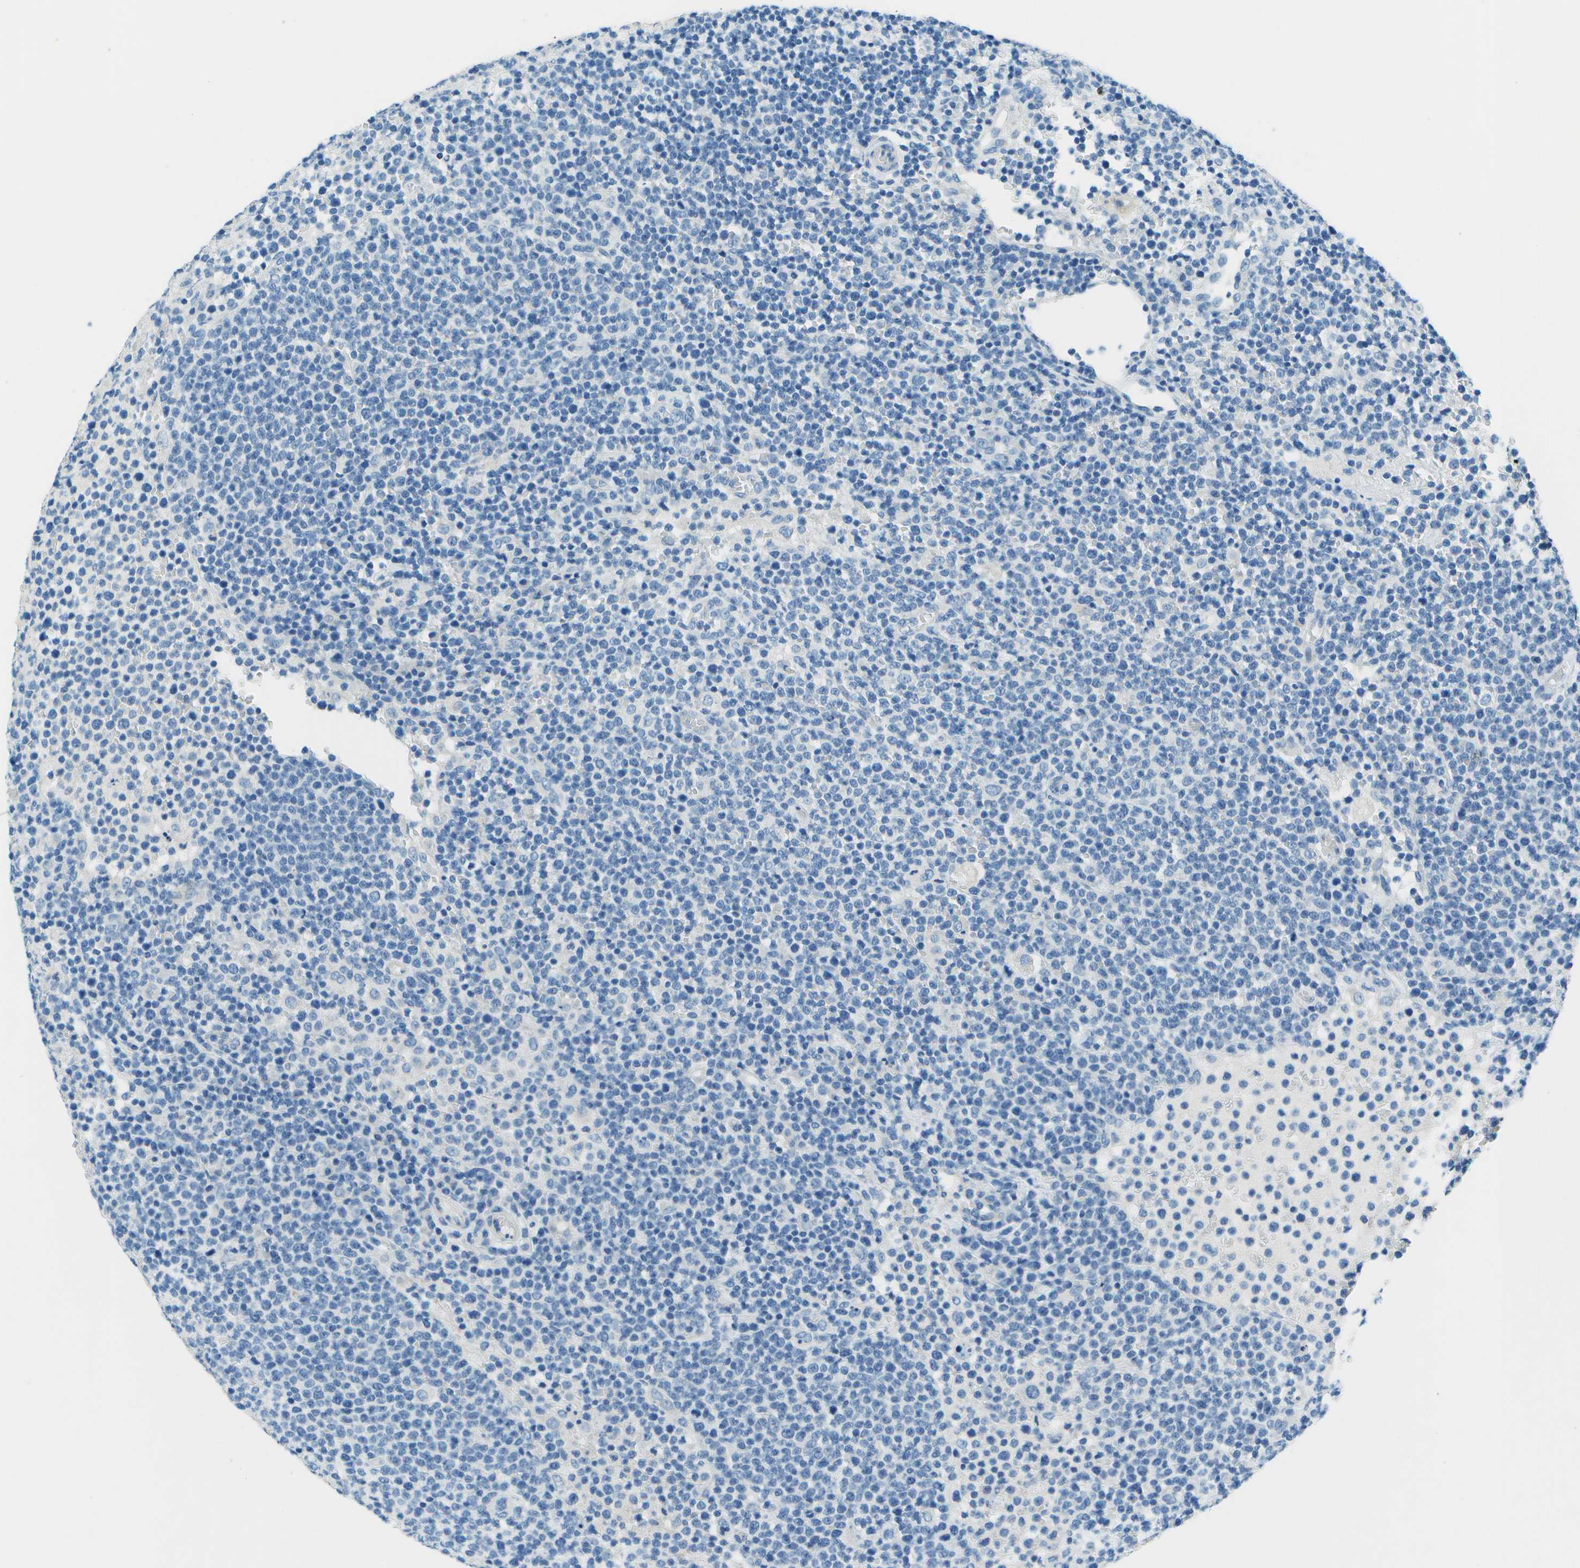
{"staining": {"intensity": "negative", "quantity": "none", "location": "none"}, "tissue": "lymphoma", "cell_type": "Tumor cells", "image_type": "cancer", "snomed": [{"axis": "morphology", "description": "Malignant lymphoma, non-Hodgkin's type, High grade"}, {"axis": "topography", "description": "Lymph node"}], "caption": "The image shows no significant staining in tumor cells of high-grade malignant lymphoma, non-Hodgkin's type.", "gene": "SLC16A10", "patient": {"sex": "male", "age": 61}}